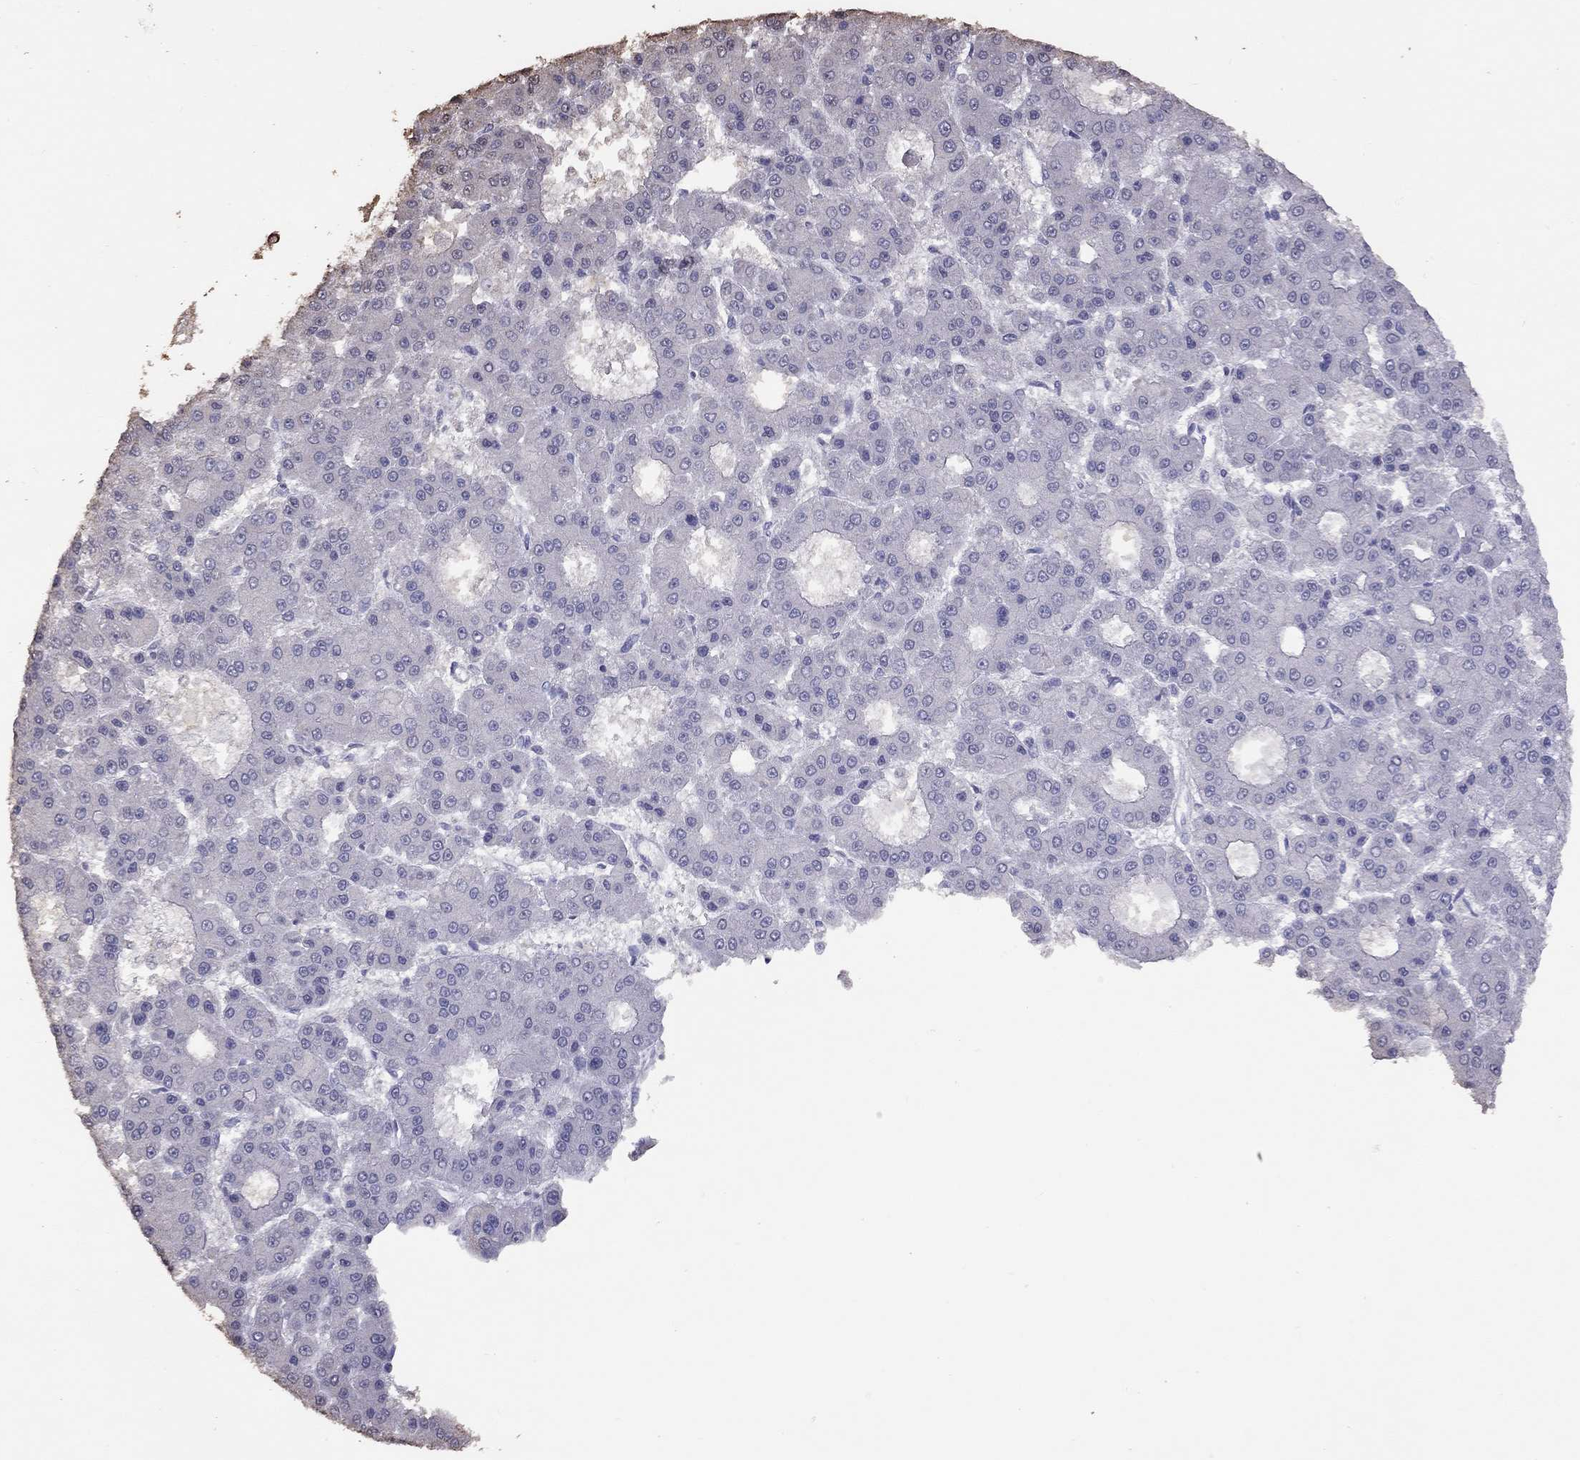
{"staining": {"intensity": "negative", "quantity": "none", "location": "none"}, "tissue": "liver cancer", "cell_type": "Tumor cells", "image_type": "cancer", "snomed": [{"axis": "morphology", "description": "Carcinoma, Hepatocellular, NOS"}, {"axis": "topography", "description": "Liver"}], "caption": "This is an IHC histopathology image of liver cancer (hepatocellular carcinoma). There is no expression in tumor cells.", "gene": "SUN3", "patient": {"sex": "male", "age": 70}}